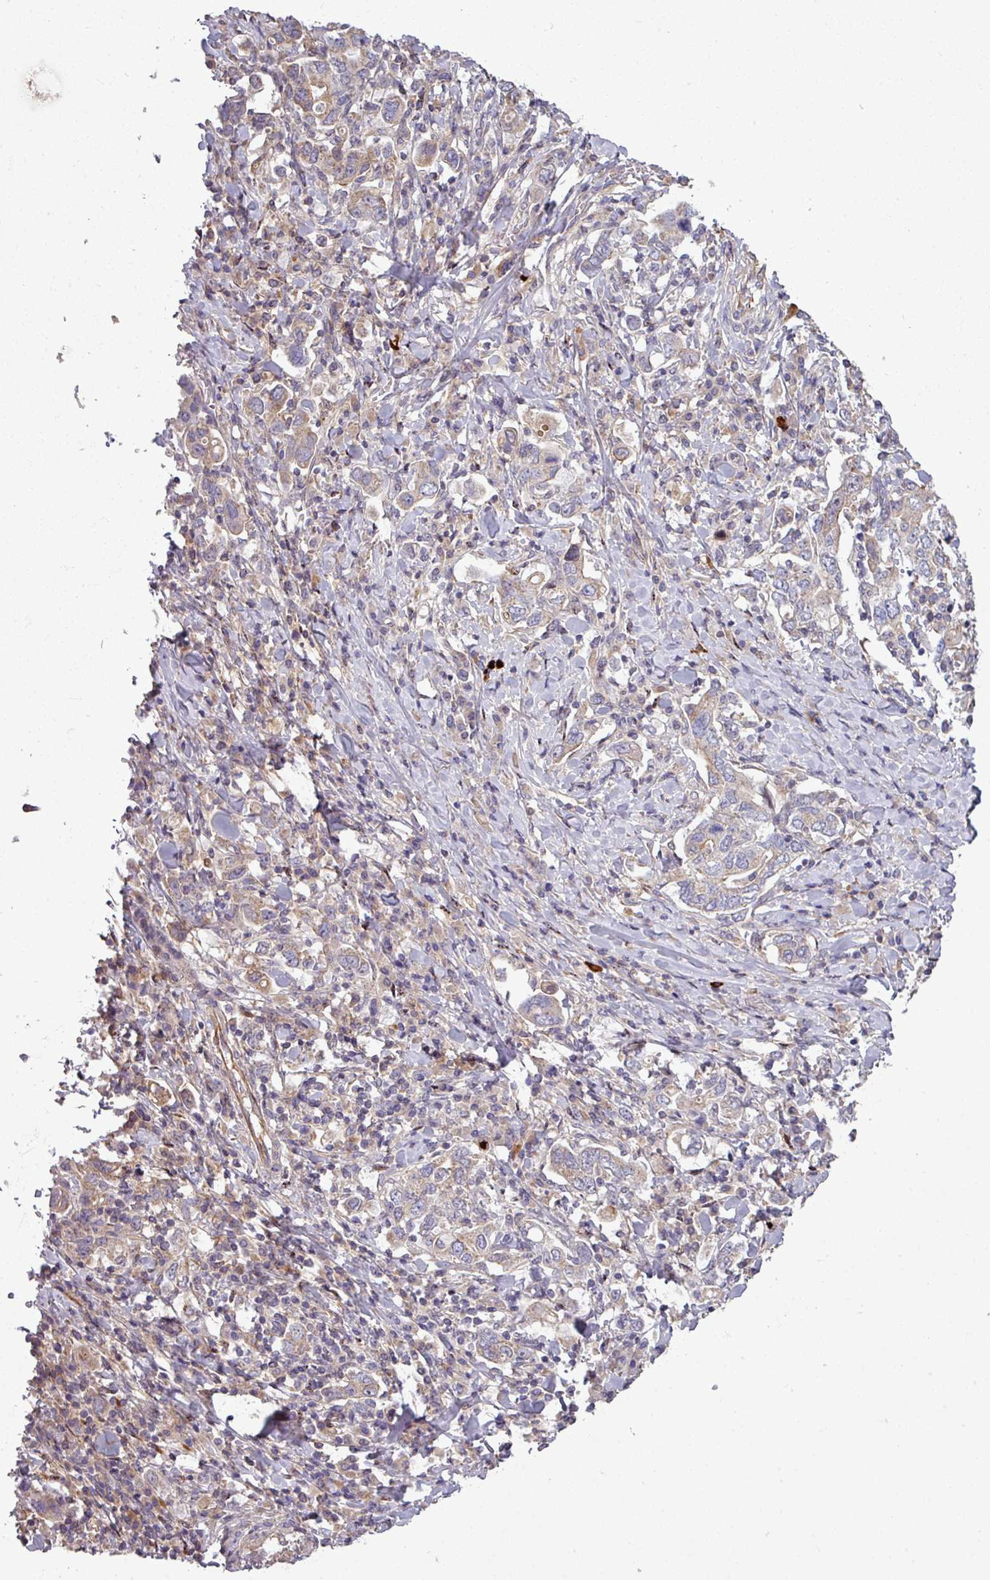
{"staining": {"intensity": "weak", "quantity": "<25%", "location": "cytoplasmic/membranous"}, "tissue": "stomach cancer", "cell_type": "Tumor cells", "image_type": "cancer", "snomed": [{"axis": "morphology", "description": "Adenocarcinoma, NOS"}, {"axis": "topography", "description": "Stomach, upper"}, {"axis": "topography", "description": "Stomach"}], "caption": "An IHC micrograph of adenocarcinoma (stomach) is shown. There is no staining in tumor cells of adenocarcinoma (stomach).", "gene": "PAPLN", "patient": {"sex": "male", "age": 62}}